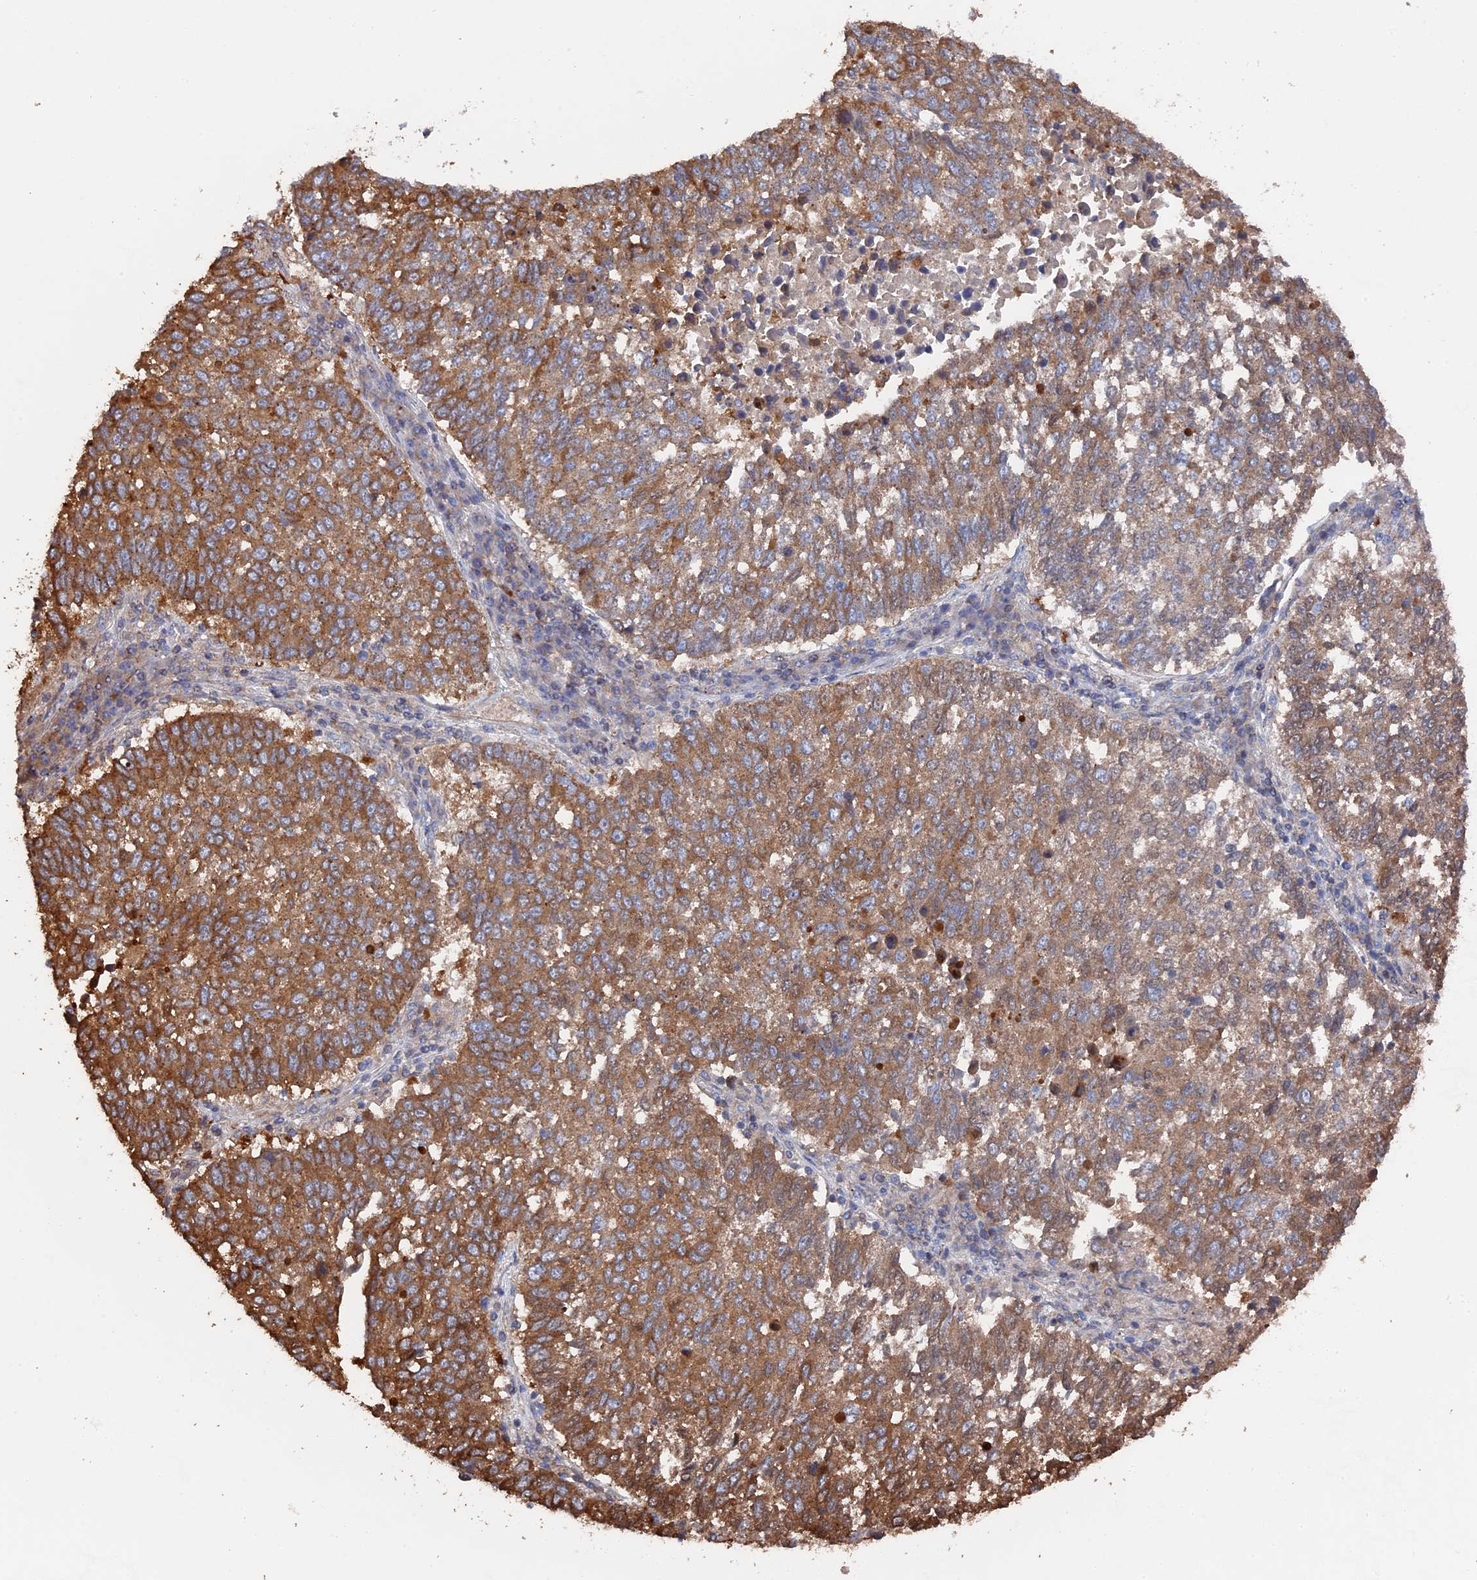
{"staining": {"intensity": "strong", "quantity": ">75%", "location": "cytoplasmic/membranous"}, "tissue": "lung cancer", "cell_type": "Tumor cells", "image_type": "cancer", "snomed": [{"axis": "morphology", "description": "Squamous cell carcinoma, NOS"}, {"axis": "topography", "description": "Lung"}], "caption": "High-power microscopy captured an IHC photomicrograph of lung cancer (squamous cell carcinoma), revealing strong cytoplasmic/membranous positivity in about >75% of tumor cells.", "gene": "SMG9", "patient": {"sex": "male", "age": 73}}